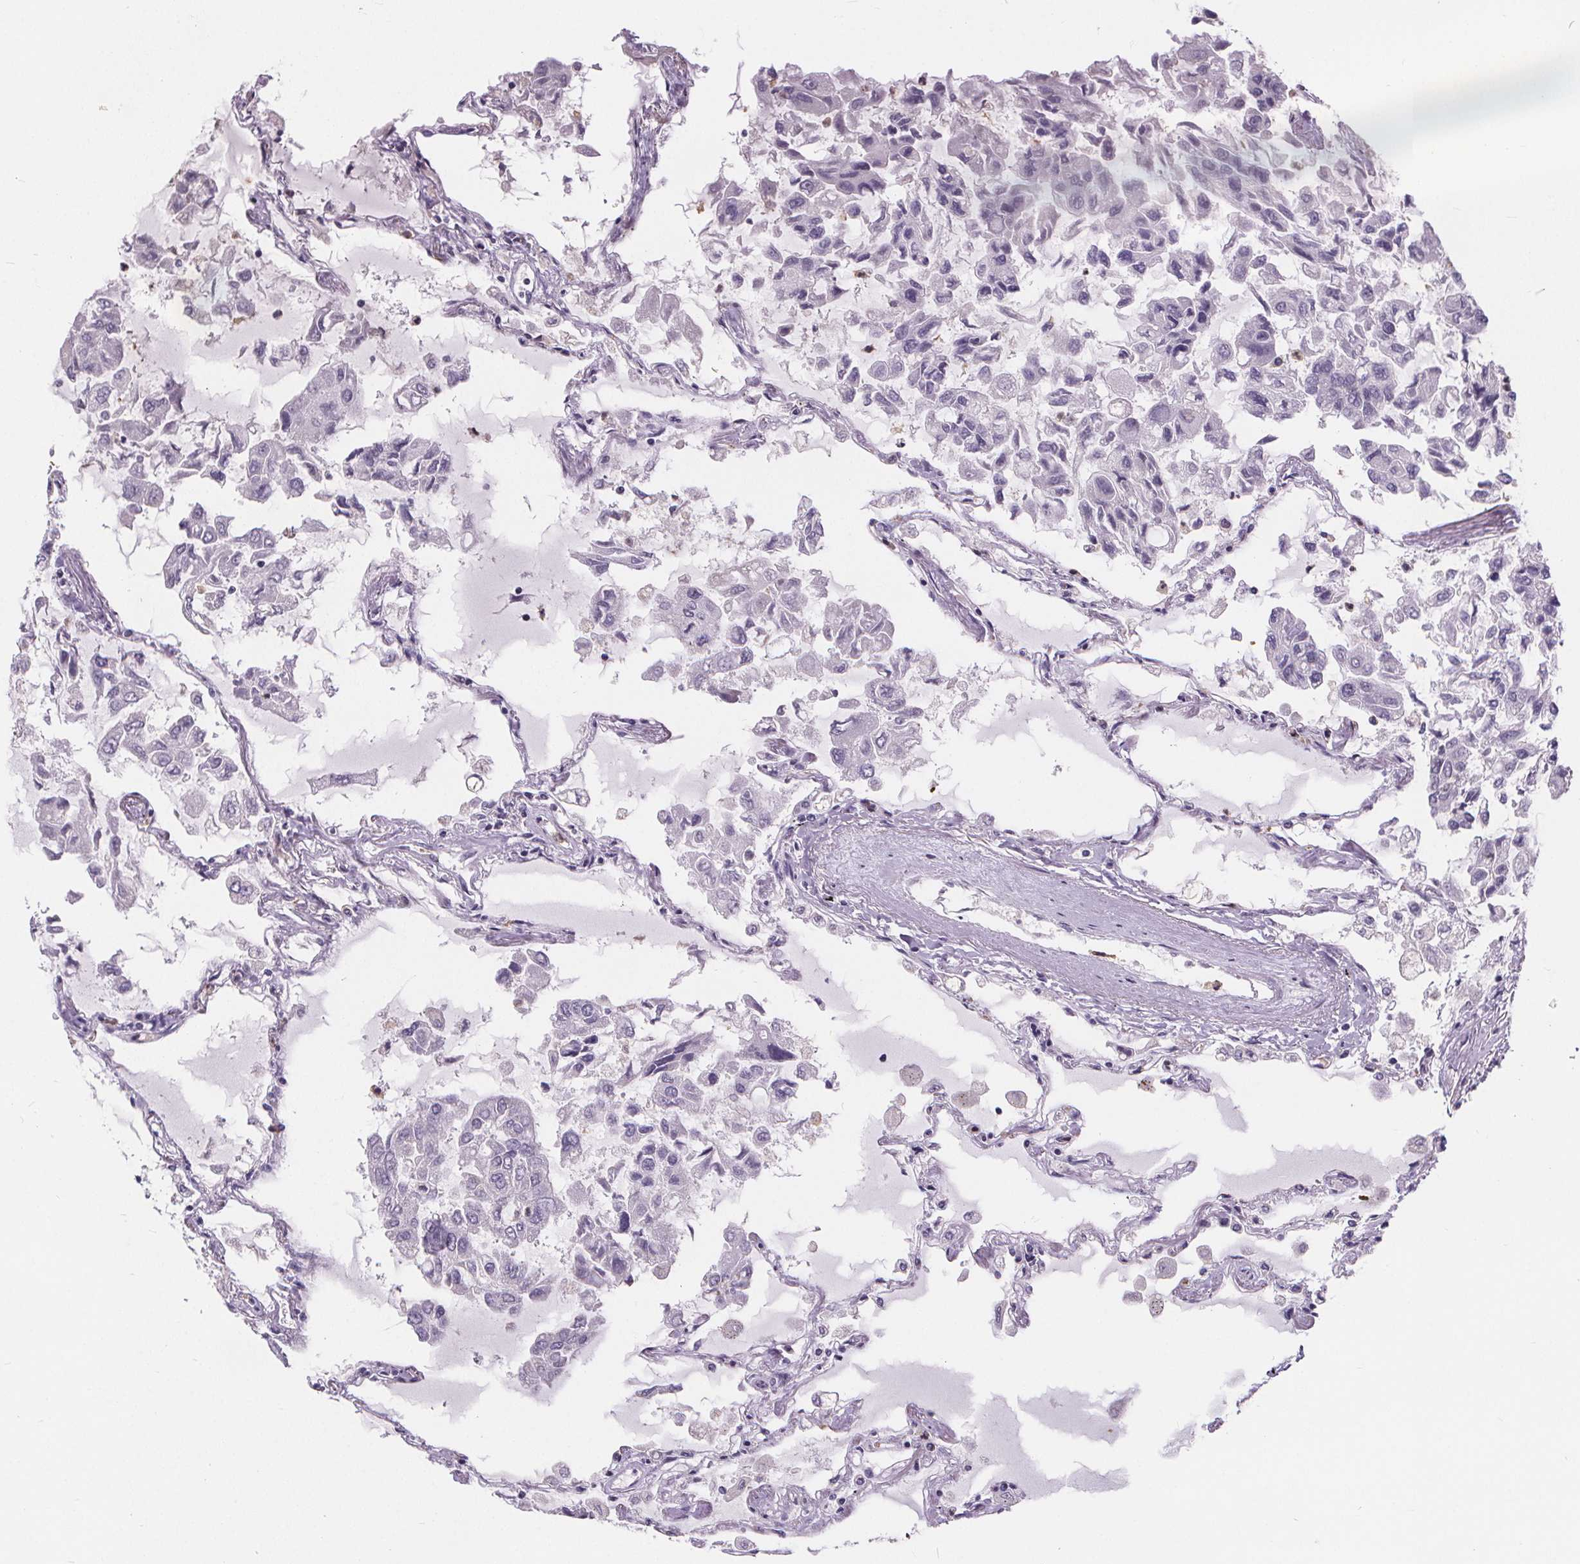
{"staining": {"intensity": "negative", "quantity": "none", "location": "none"}, "tissue": "lung", "cell_type": "Alveolar cells", "image_type": "normal", "snomed": [{"axis": "morphology", "description": "Normal tissue, NOS"}, {"axis": "morphology", "description": "Adenocarcinoma, NOS"}, {"axis": "topography", "description": "Cartilage tissue"}, {"axis": "topography", "description": "Lung"}], "caption": "Normal lung was stained to show a protein in brown. There is no significant staining in alveolar cells. (DAB IHC visualized using brightfield microscopy, high magnification).", "gene": "ATP6V1D", "patient": {"sex": "female", "age": 67}}